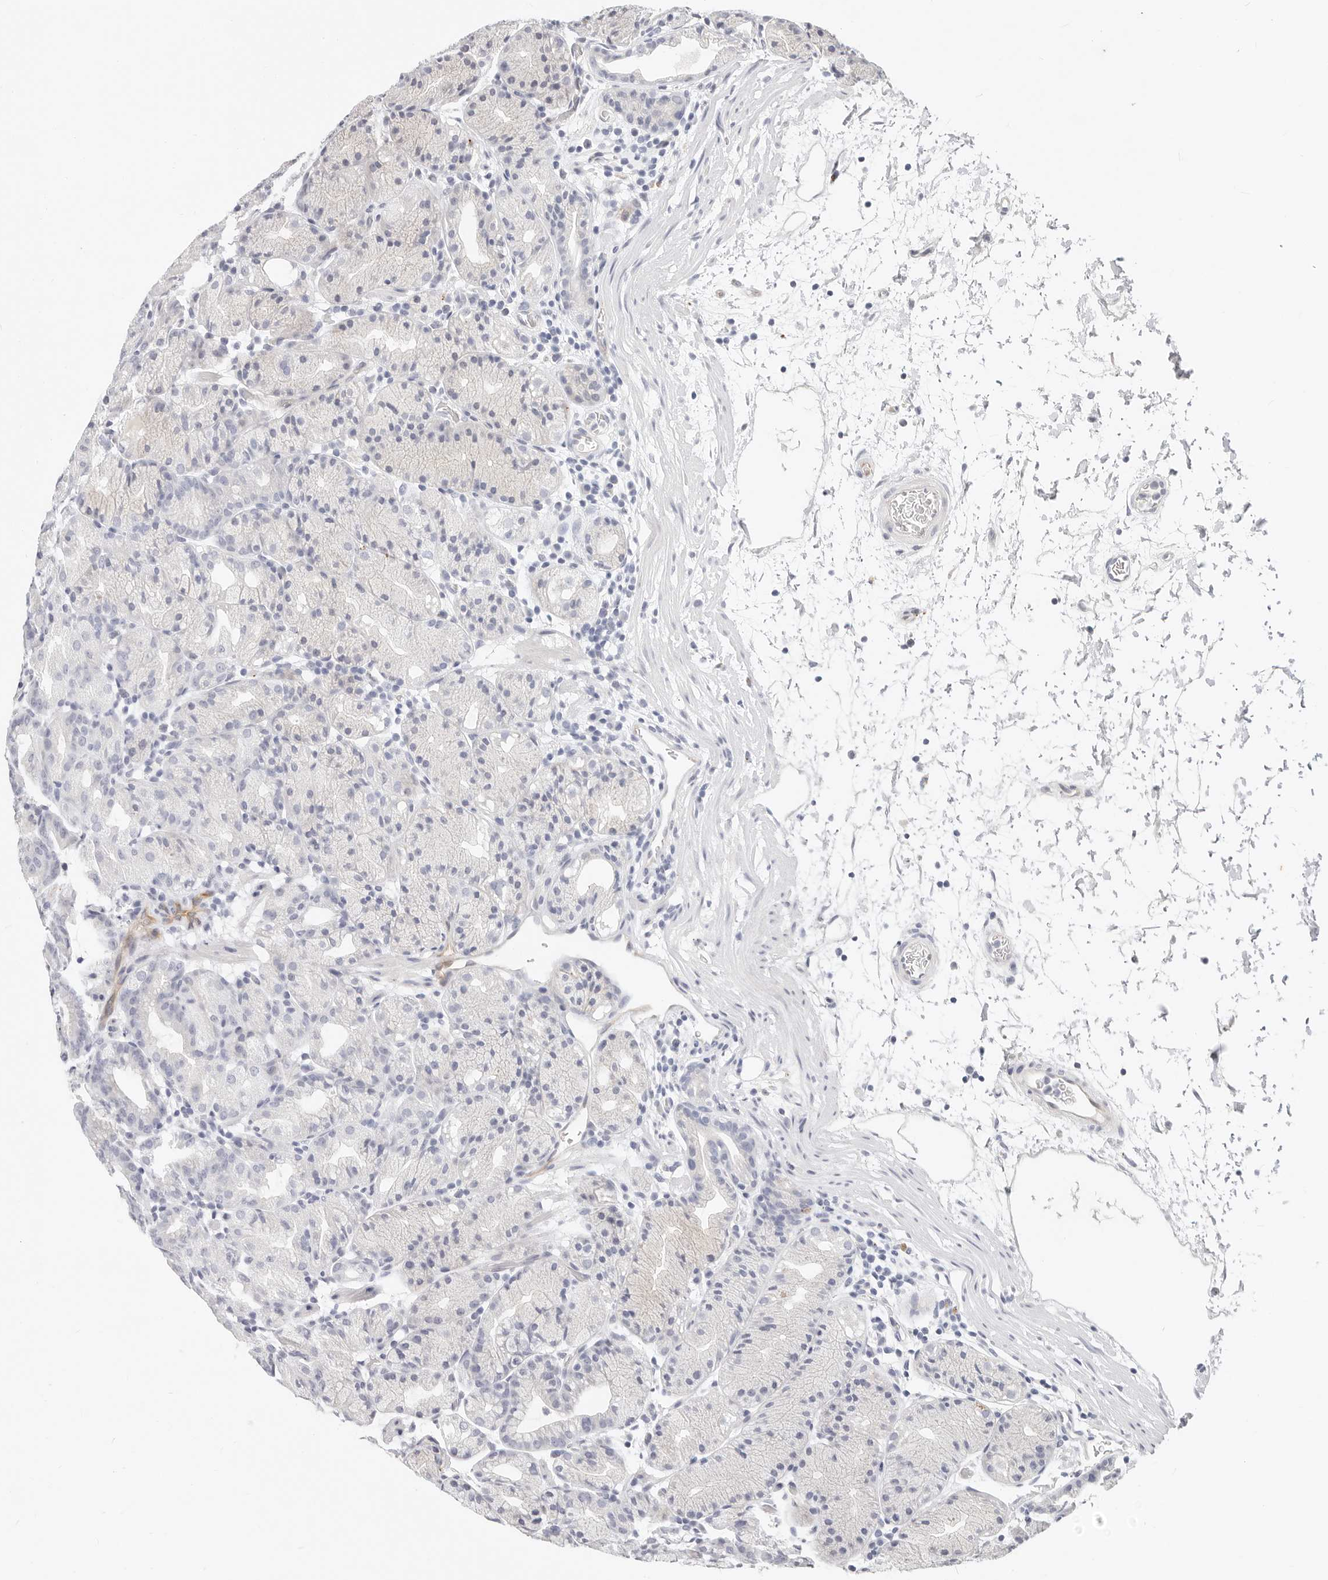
{"staining": {"intensity": "negative", "quantity": "none", "location": "none"}, "tissue": "stomach", "cell_type": "Glandular cells", "image_type": "normal", "snomed": [{"axis": "morphology", "description": "Normal tissue, NOS"}, {"axis": "topography", "description": "Stomach, upper"}], "caption": "Photomicrograph shows no significant protein expression in glandular cells of normal stomach.", "gene": "ZRANB1", "patient": {"sex": "male", "age": 48}}